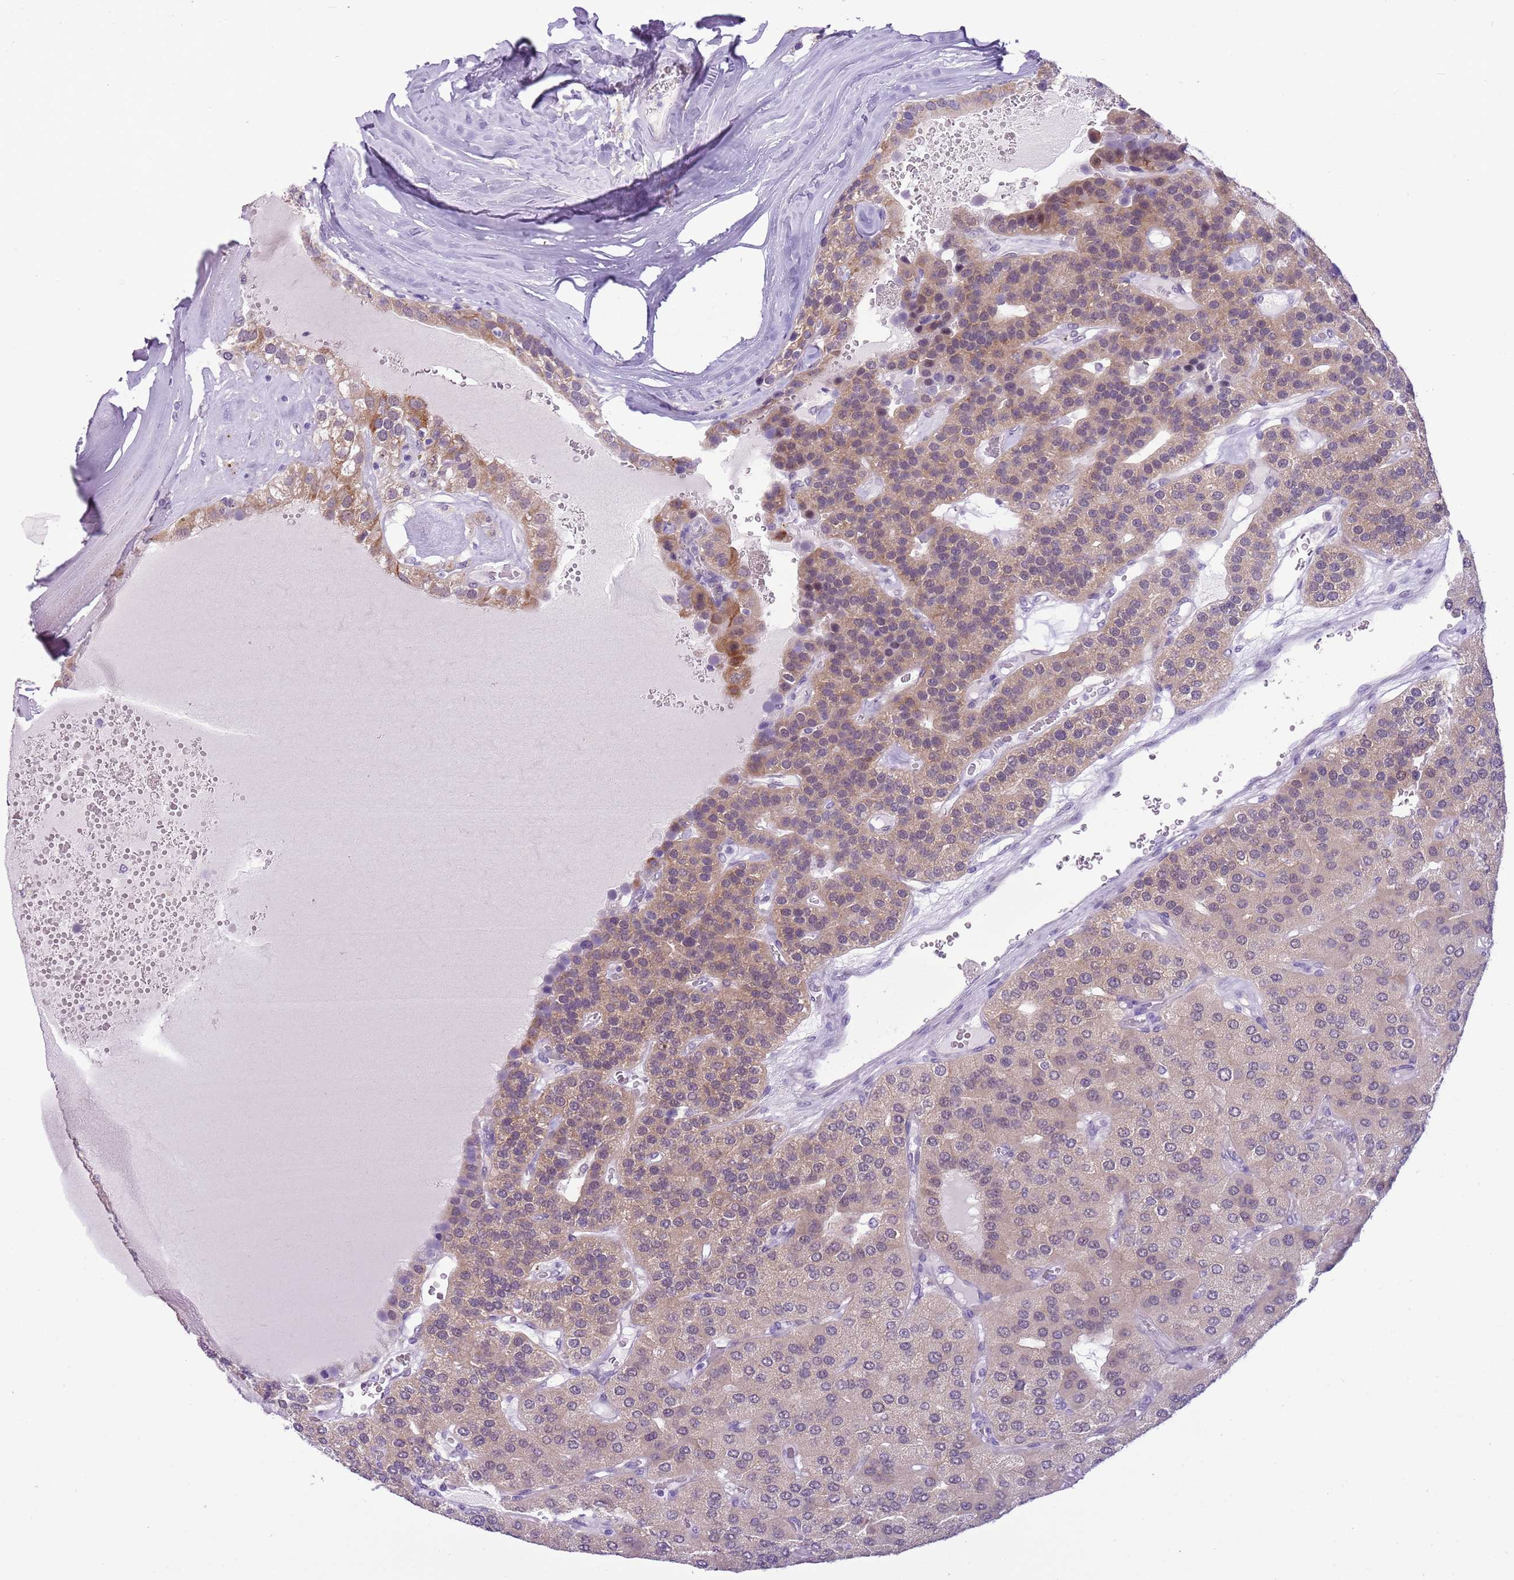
{"staining": {"intensity": "weak", "quantity": "25%-75%", "location": "cytoplasmic/membranous"}, "tissue": "parathyroid gland", "cell_type": "Glandular cells", "image_type": "normal", "snomed": [{"axis": "morphology", "description": "Normal tissue, NOS"}, {"axis": "morphology", "description": "Adenoma, NOS"}, {"axis": "topography", "description": "Parathyroid gland"}], "caption": "Protein staining of unremarkable parathyroid gland demonstrates weak cytoplasmic/membranous expression in approximately 25%-75% of glandular cells. (brown staining indicates protein expression, while blue staining denotes nuclei).", "gene": "FAM120C", "patient": {"sex": "female", "age": 86}}